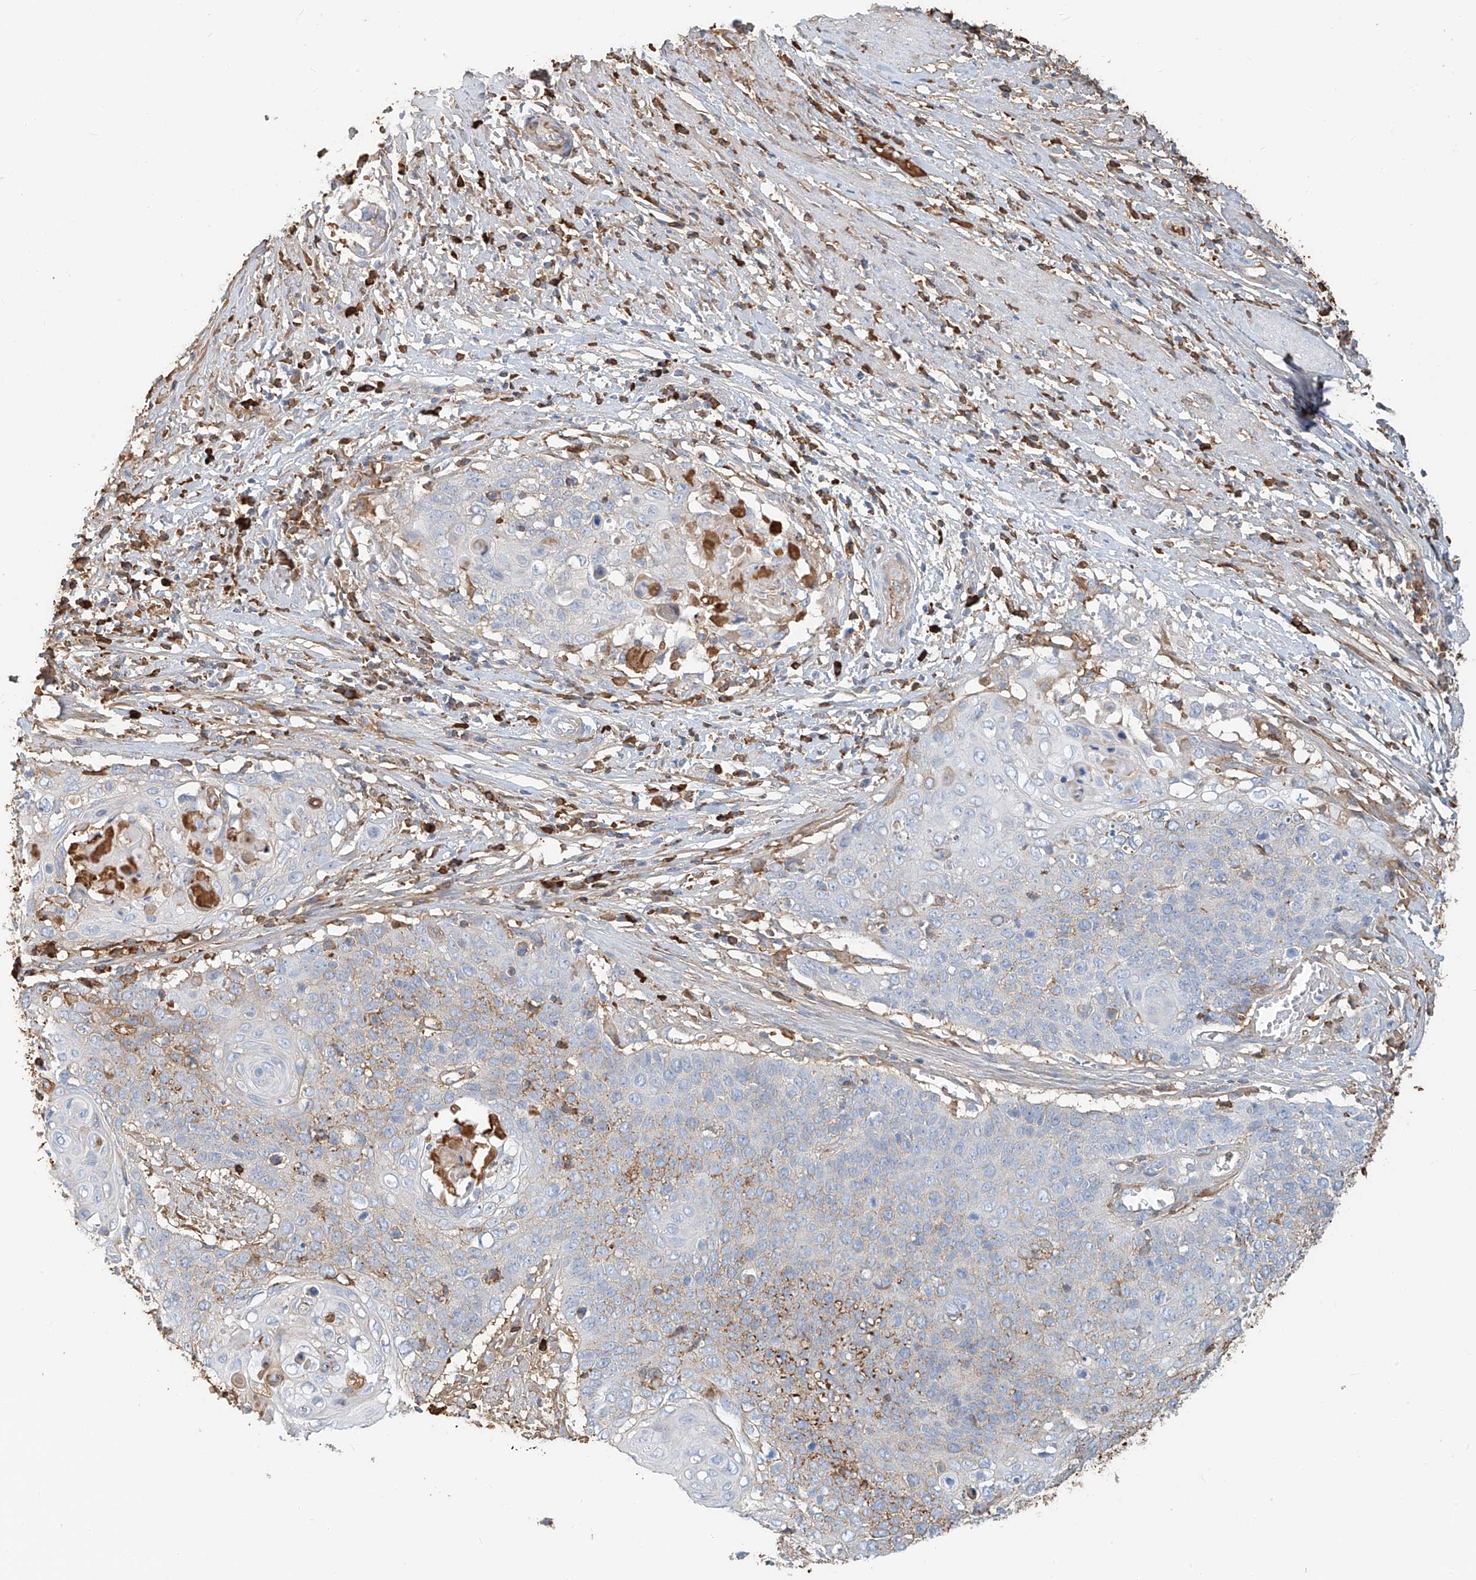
{"staining": {"intensity": "moderate", "quantity": "<25%", "location": "cytoplasmic/membranous"}, "tissue": "cervical cancer", "cell_type": "Tumor cells", "image_type": "cancer", "snomed": [{"axis": "morphology", "description": "Squamous cell carcinoma, NOS"}, {"axis": "topography", "description": "Cervix"}], "caption": "Brown immunohistochemical staining in cervical cancer (squamous cell carcinoma) exhibits moderate cytoplasmic/membranous staining in approximately <25% of tumor cells.", "gene": "ZFP30", "patient": {"sex": "female", "age": 39}}